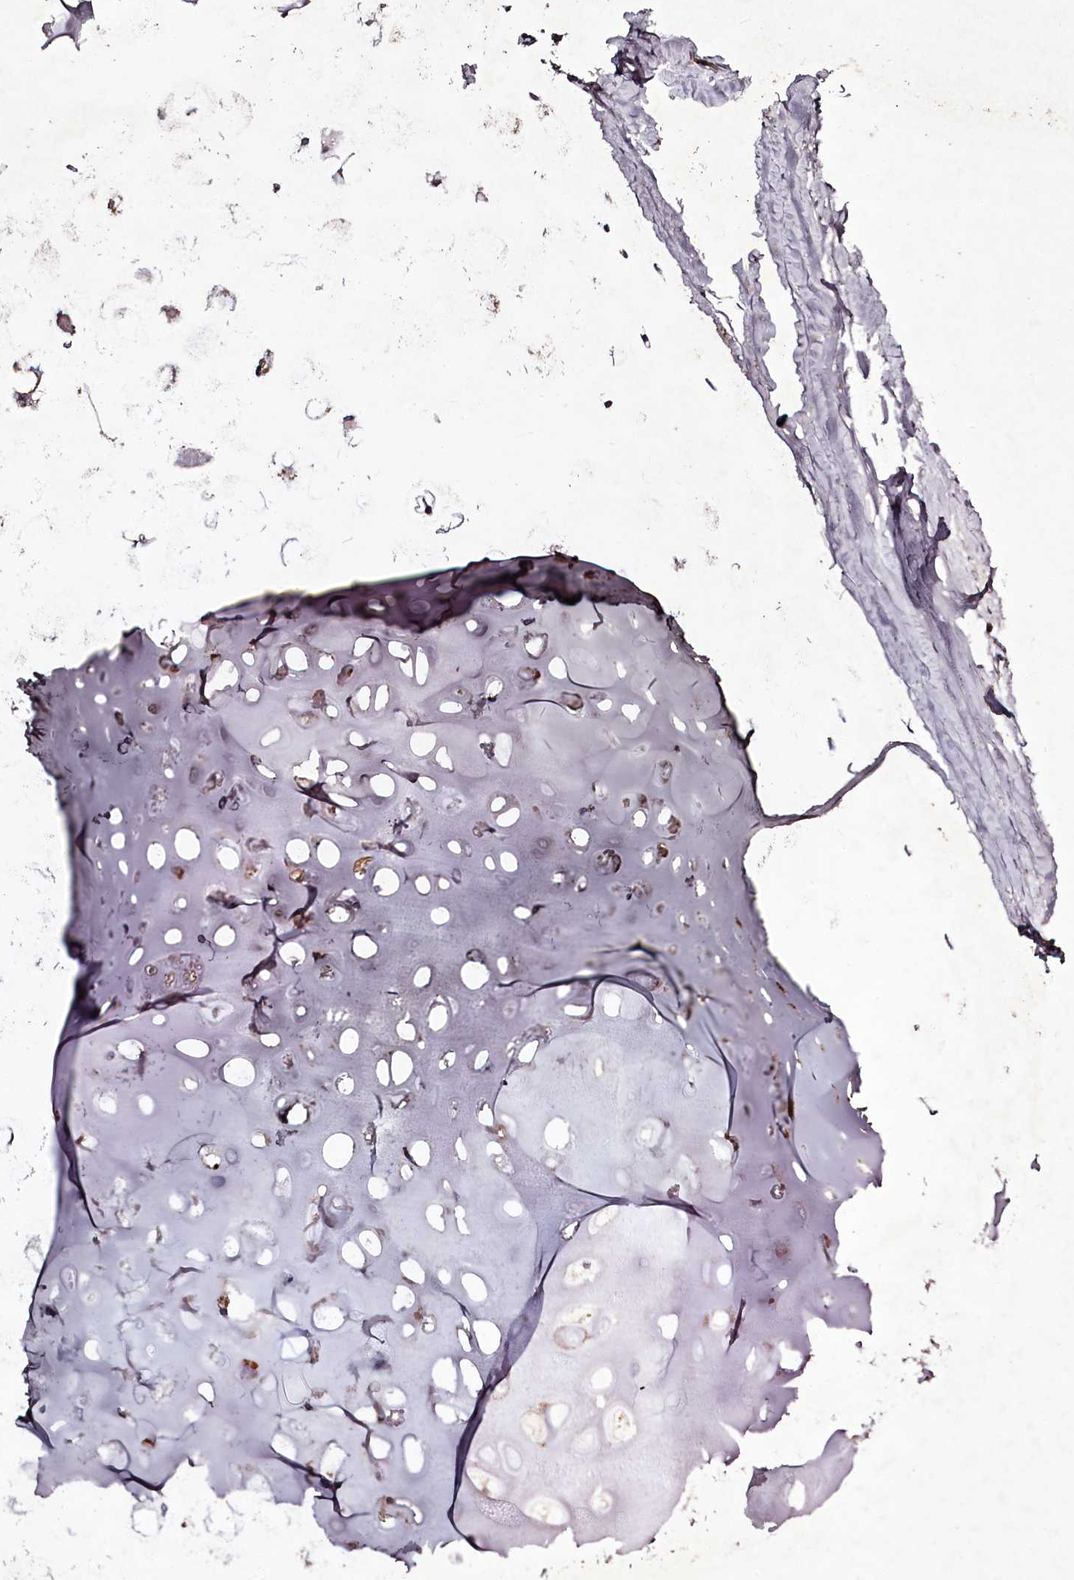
{"staining": {"intensity": "negative", "quantity": "none", "location": "none"}, "tissue": "adipose tissue", "cell_type": "Adipocytes", "image_type": "normal", "snomed": [{"axis": "morphology", "description": "Normal tissue, NOS"}, {"axis": "topography", "description": "Lymph node"}, {"axis": "topography", "description": "Bronchus"}], "caption": "A high-resolution micrograph shows immunohistochemistry staining of benign adipose tissue, which displays no significant expression in adipocytes.", "gene": "RBMXL2", "patient": {"sex": "male", "age": 63}}